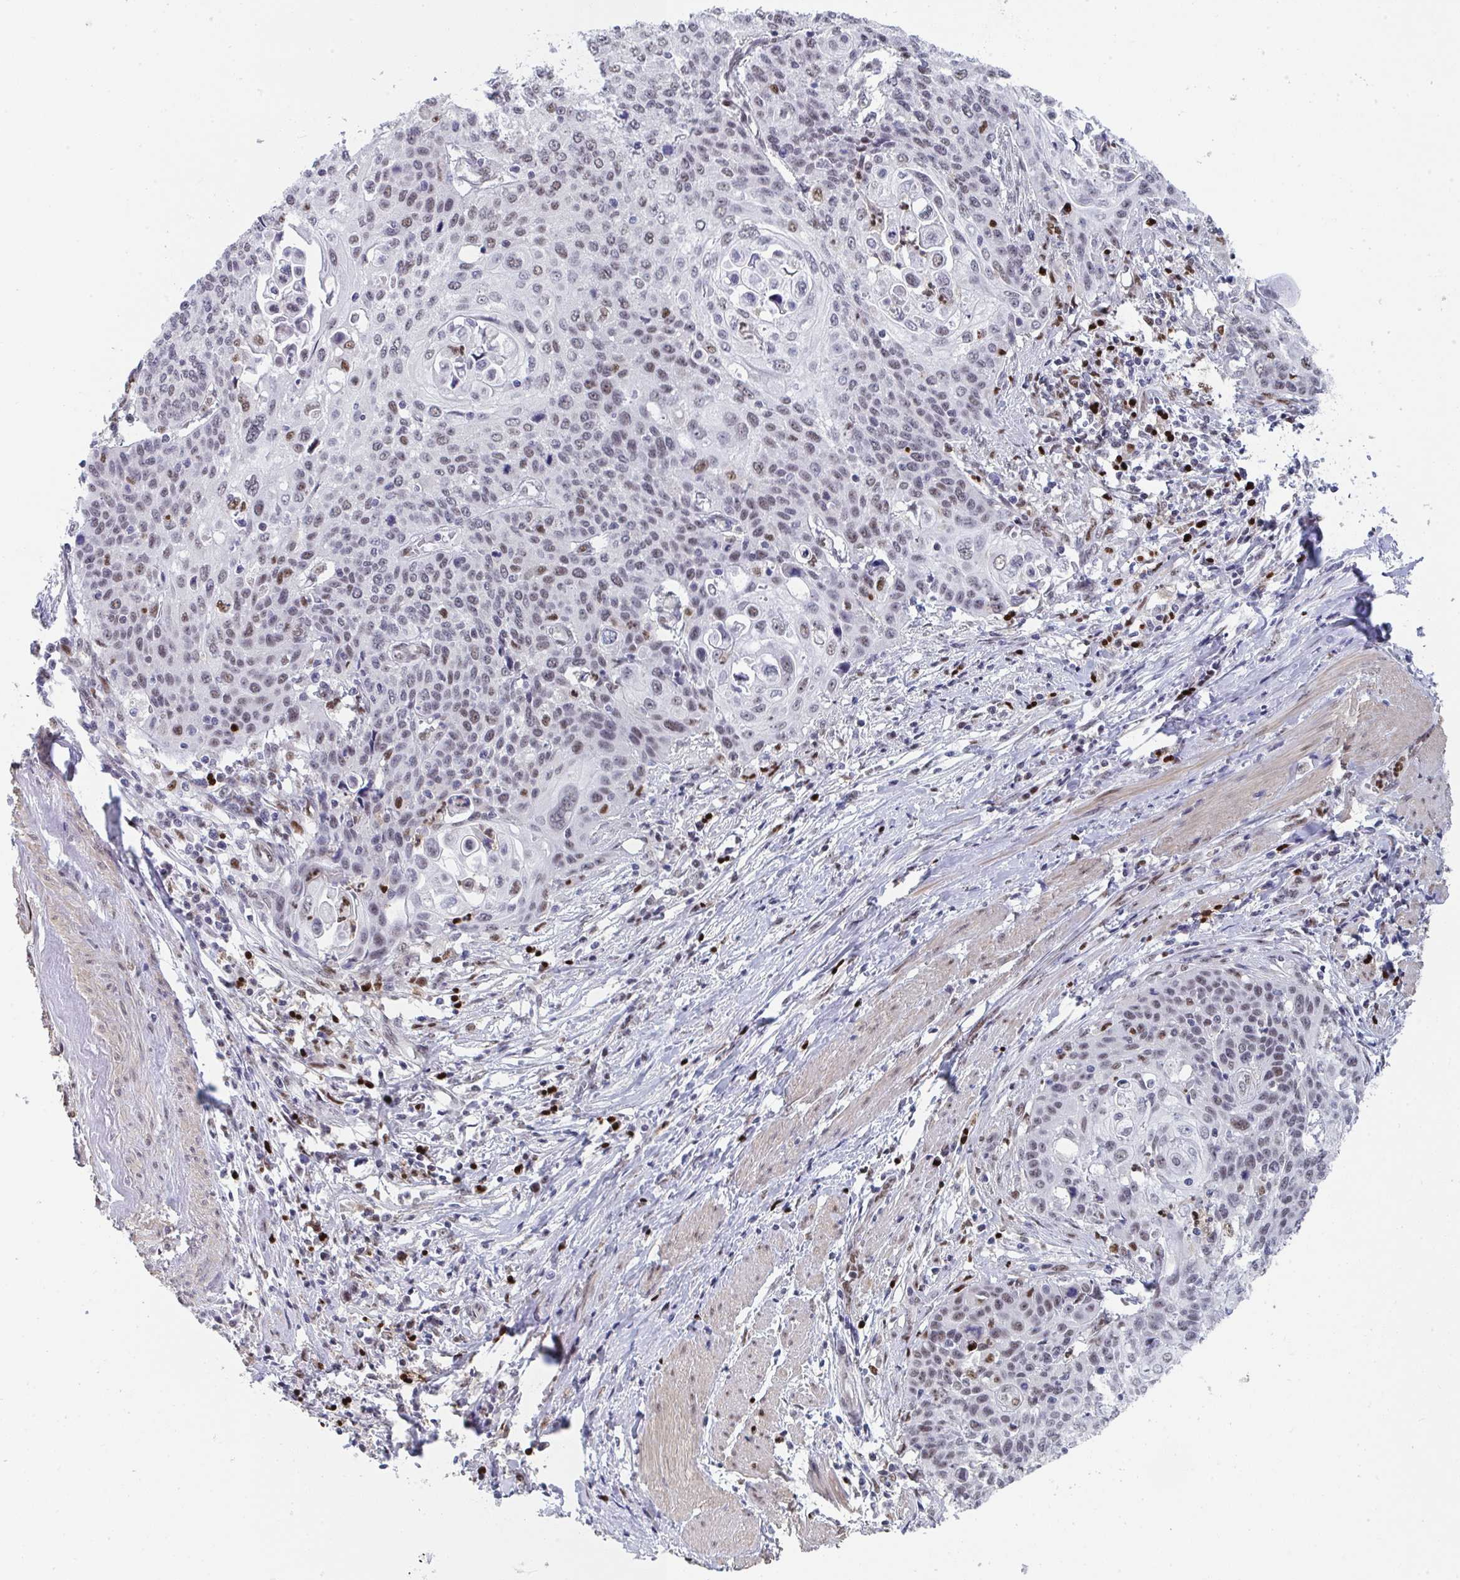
{"staining": {"intensity": "weak", "quantity": "25%-75%", "location": "nuclear"}, "tissue": "cervical cancer", "cell_type": "Tumor cells", "image_type": "cancer", "snomed": [{"axis": "morphology", "description": "Squamous cell carcinoma, NOS"}, {"axis": "topography", "description": "Cervix"}], "caption": "IHC staining of cervical cancer (squamous cell carcinoma), which exhibits low levels of weak nuclear expression in about 25%-75% of tumor cells indicating weak nuclear protein positivity. The staining was performed using DAB (3,3'-diaminobenzidine) (brown) for protein detection and nuclei were counterstained in hematoxylin (blue).", "gene": "JDP2", "patient": {"sex": "female", "age": 65}}